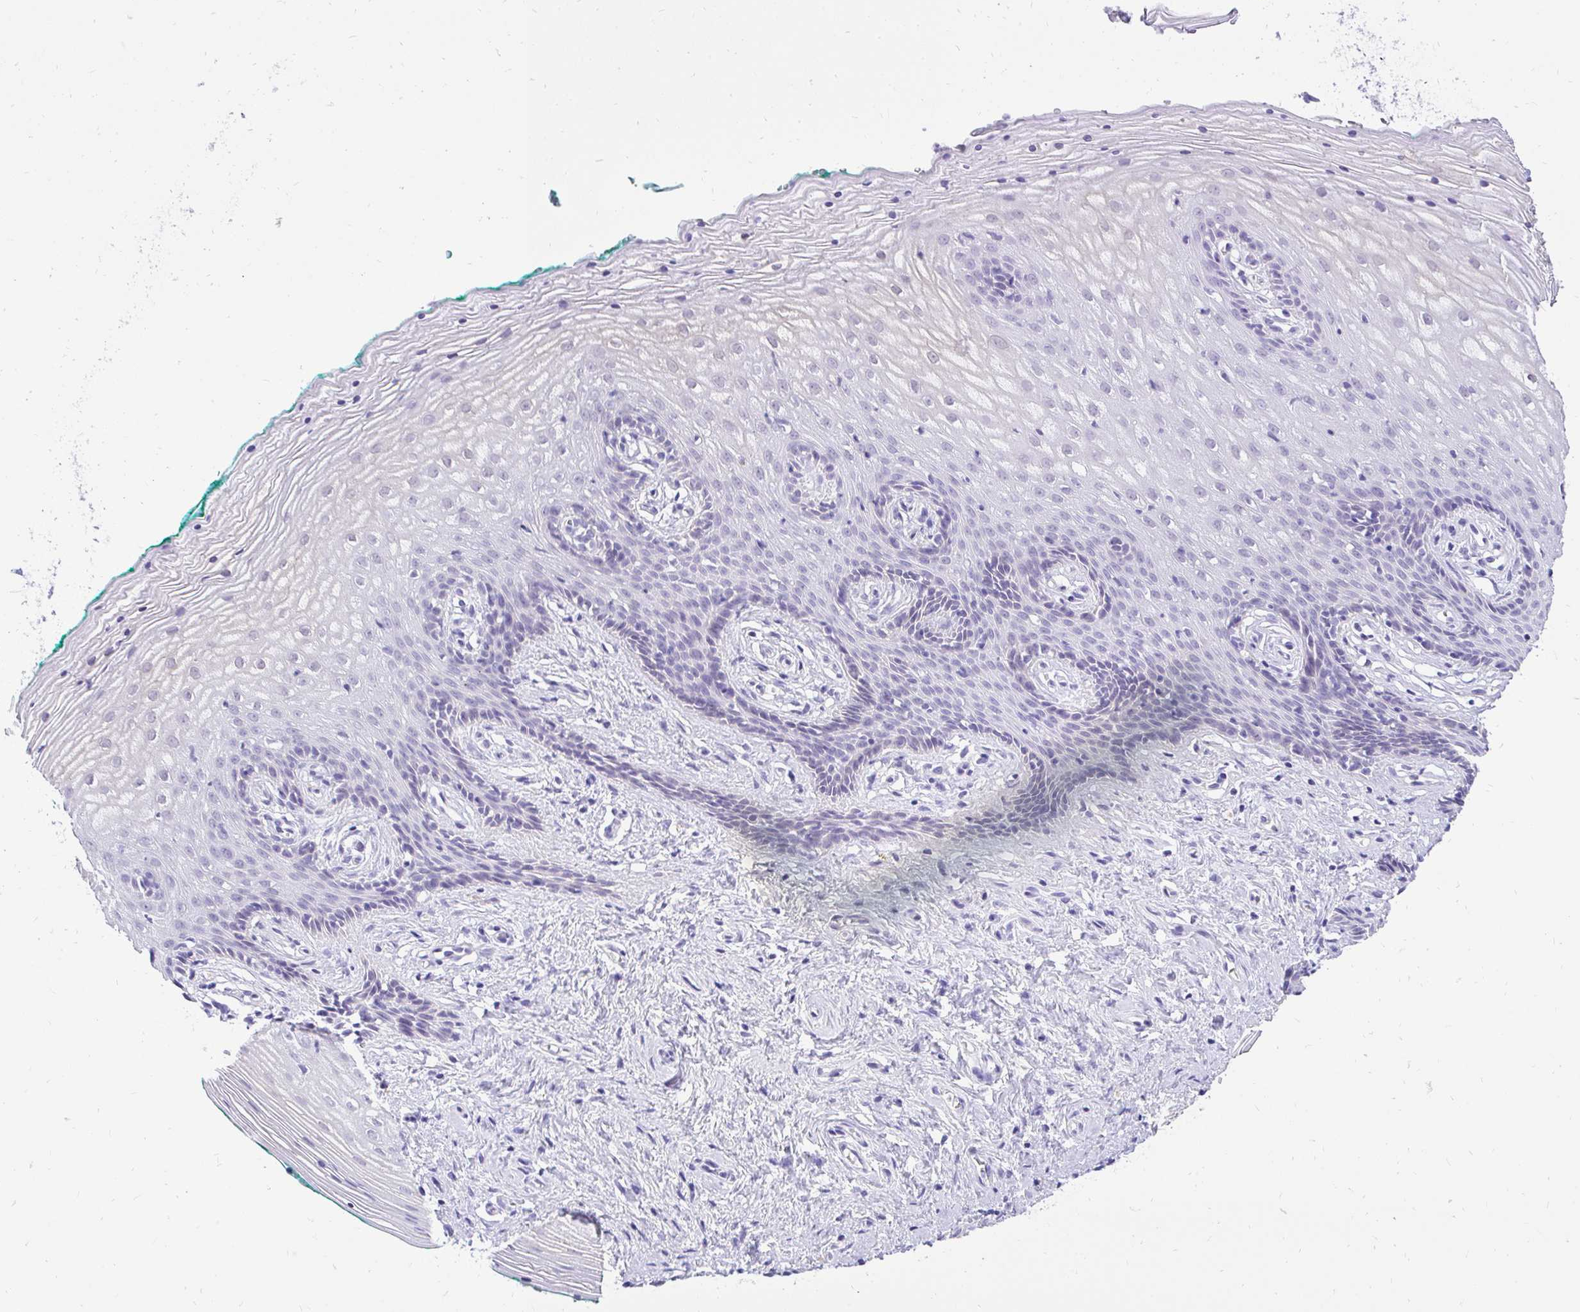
{"staining": {"intensity": "negative", "quantity": "none", "location": "none"}, "tissue": "vagina", "cell_type": "Squamous epithelial cells", "image_type": "normal", "snomed": [{"axis": "morphology", "description": "Normal tissue, NOS"}, {"axis": "topography", "description": "Vagina"}], "caption": "The IHC image has no significant staining in squamous epithelial cells of vagina.", "gene": "FATE1", "patient": {"sex": "female", "age": 45}}